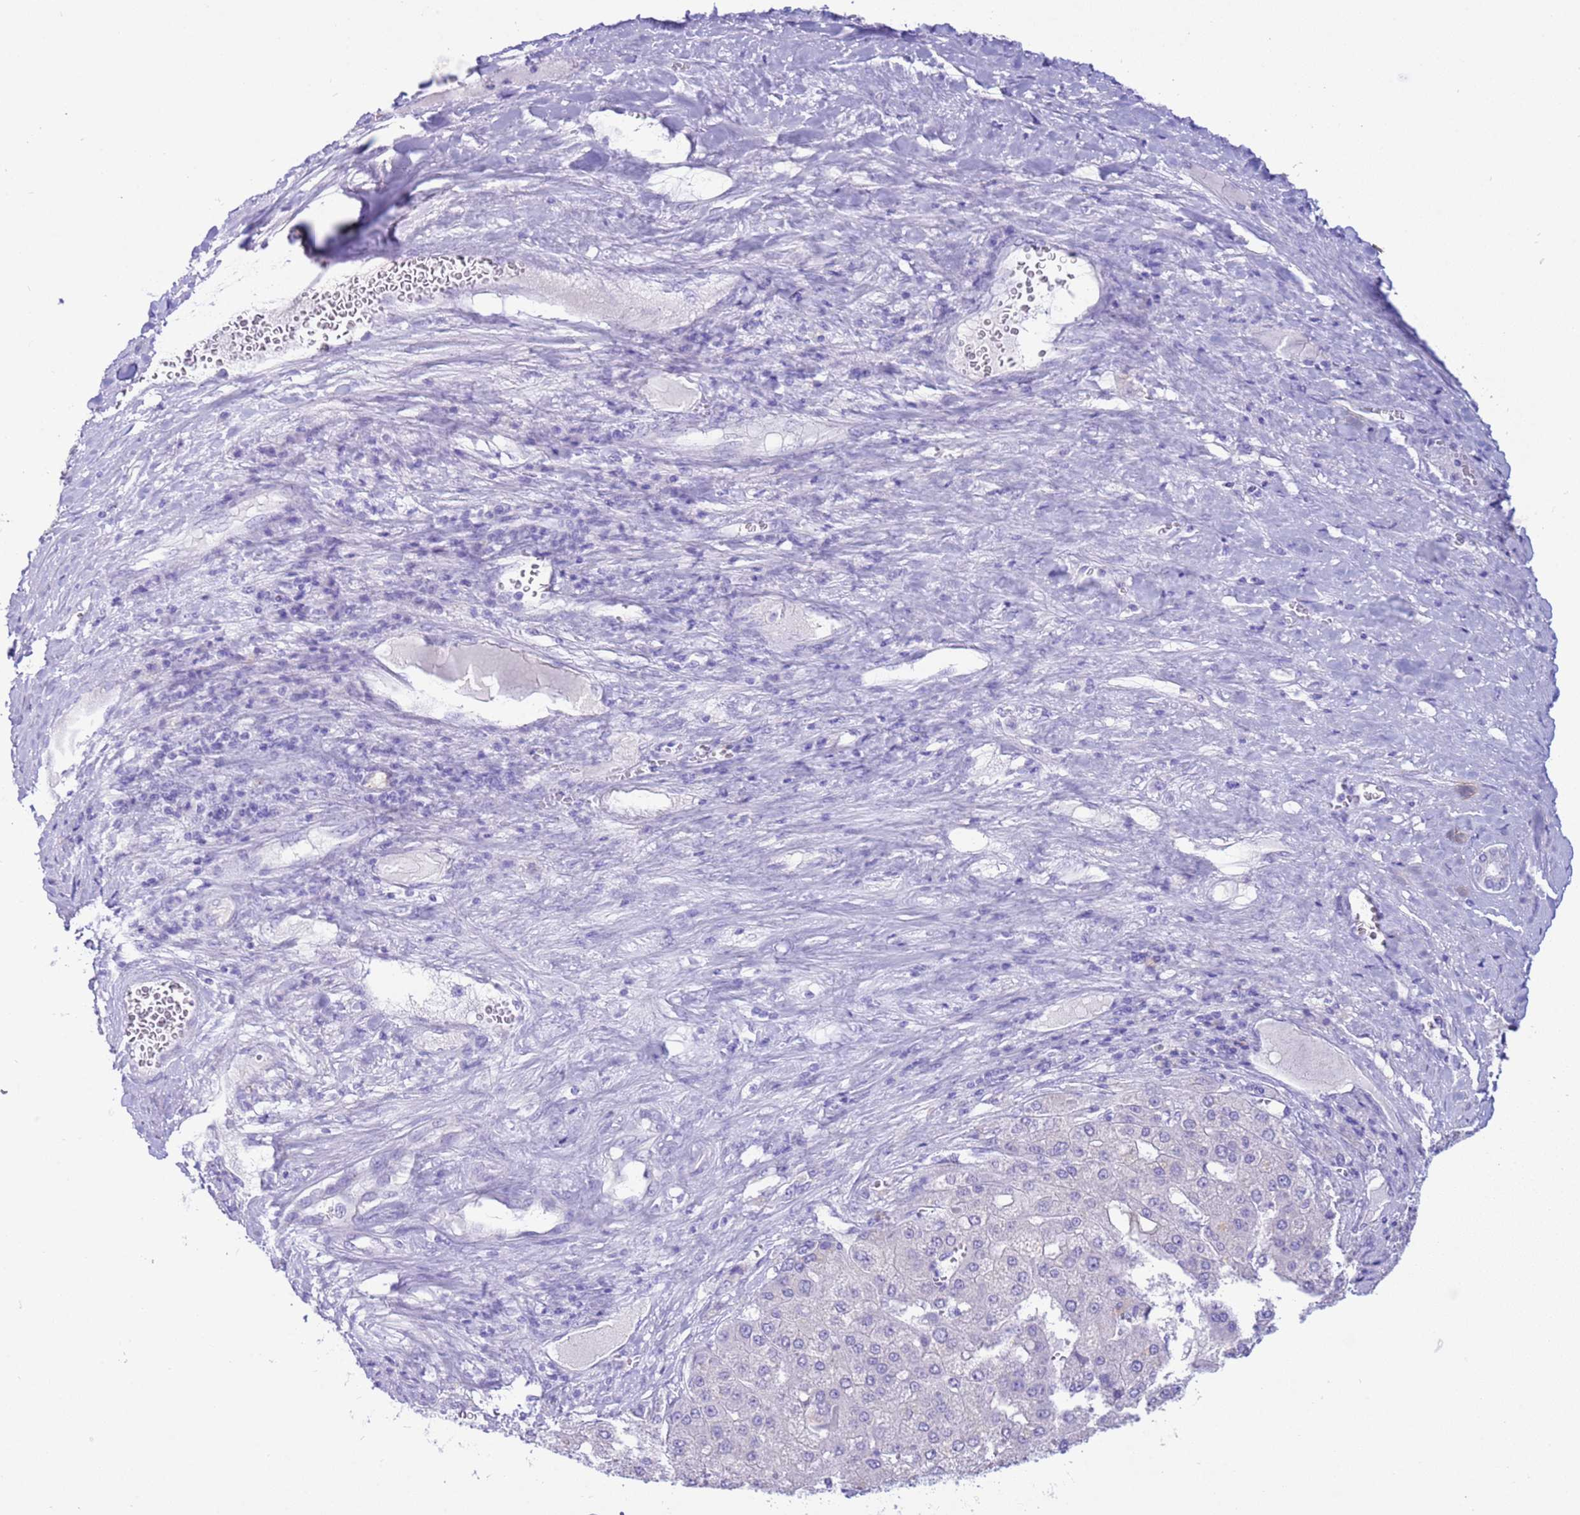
{"staining": {"intensity": "negative", "quantity": "none", "location": "none"}, "tissue": "liver cancer", "cell_type": "Tumor cells", "image_type": "cancer", "snomed": [{"axis": "morphology", "description": "Carcinoma, Hepatocellular, NOS"}, {"axis": "topography", "description": "Liver"}], "caption": "Tumor cells are negative for protein expression in human liver cancer (hepatocellular carcinoma).", "gene": "CPB1", "patient": {"sex": "female", "age": 73}}